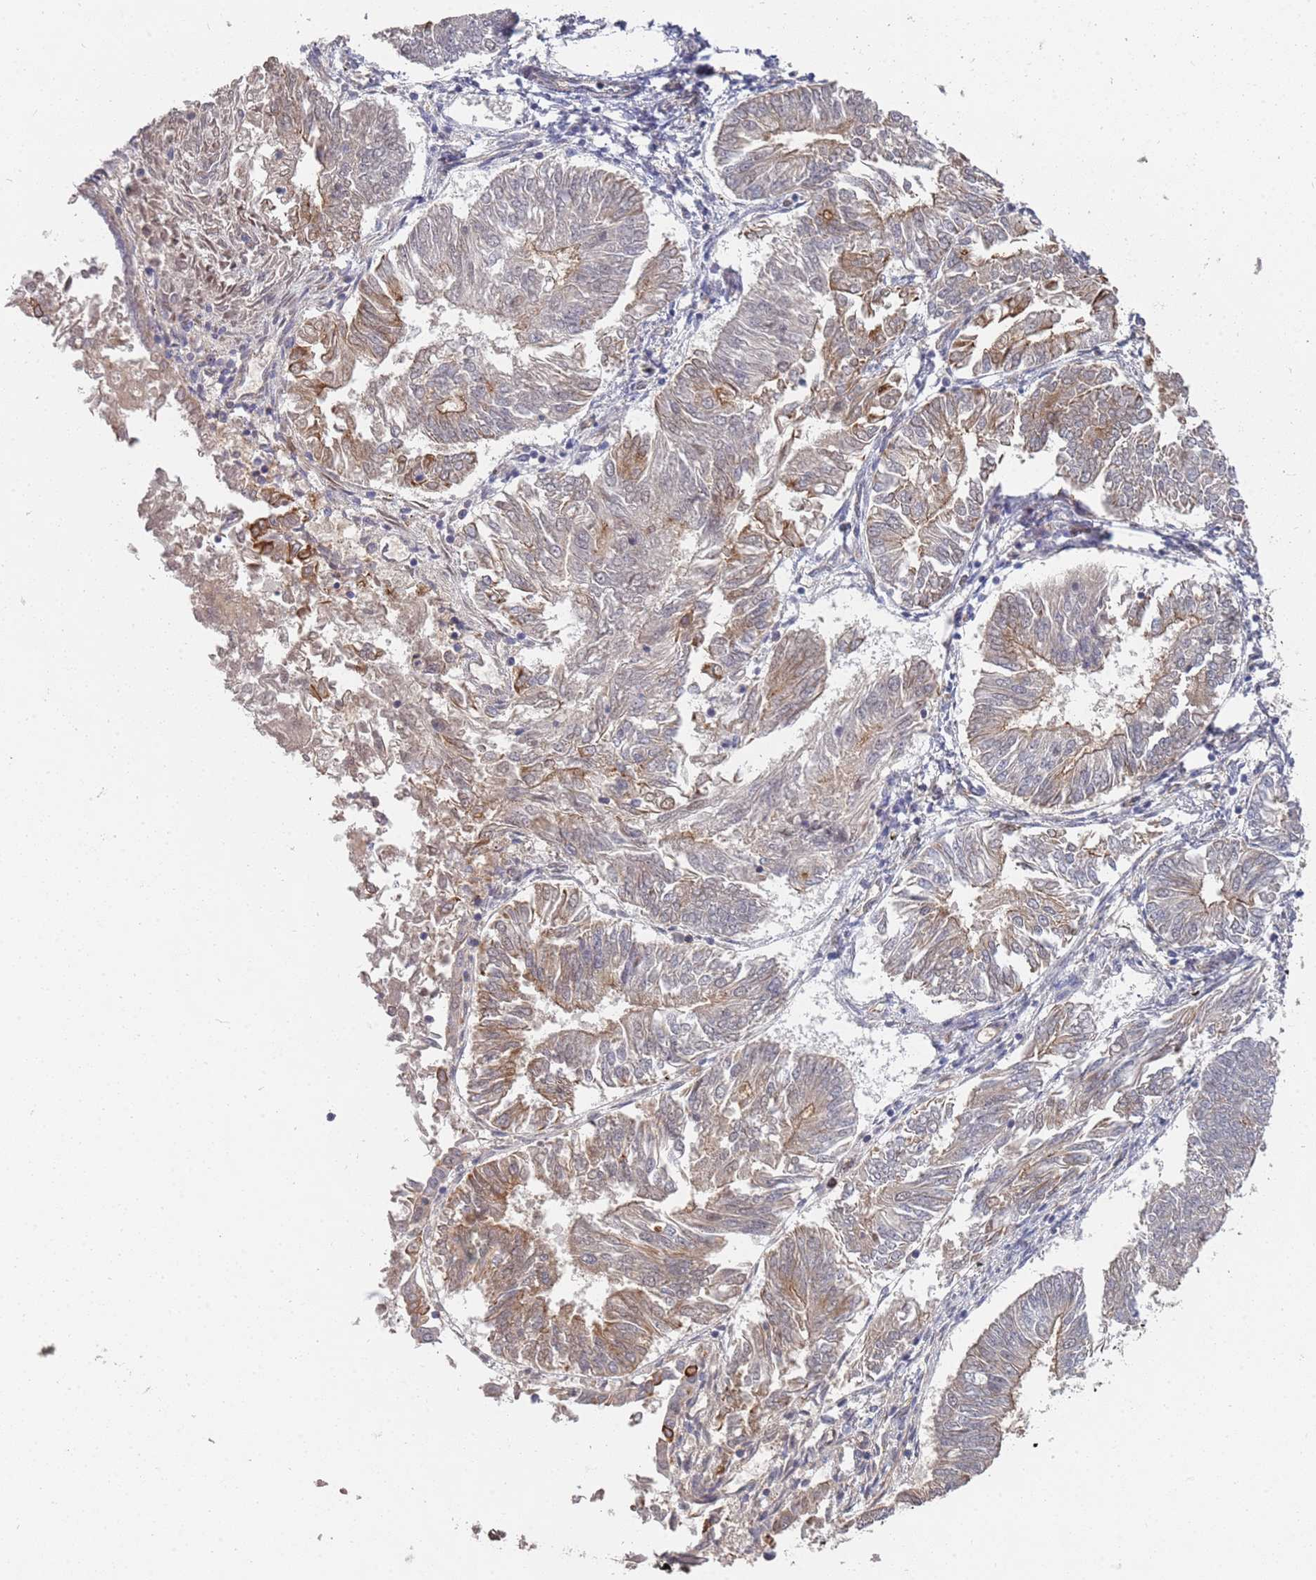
{"staining": {"intensity": "weak", "quantity": "<25%", "location": "cytoplasmic/membranous"}, "tissue": "endometrial cancer", "cell_type": "Tumor cells", "image_type": "cancer", "snomed": [{"axis": "morphology", "description": "Adenocarcinoma, NOS"}, {"axis": "topography", "description": "Endometrium"}], "caption": "High power microscopy histopathology image of an immunohistochemistry micrograph of endometrial cancer, revealing no significant staining in tumor cells. (DAB (3,3'-diaminobenzidine) immunohistochemistry (IHC) visualized using brightfield microscopy, high magnification).", "gene": "ABCB6", "patient": {"sex": "female", "age": 58}}